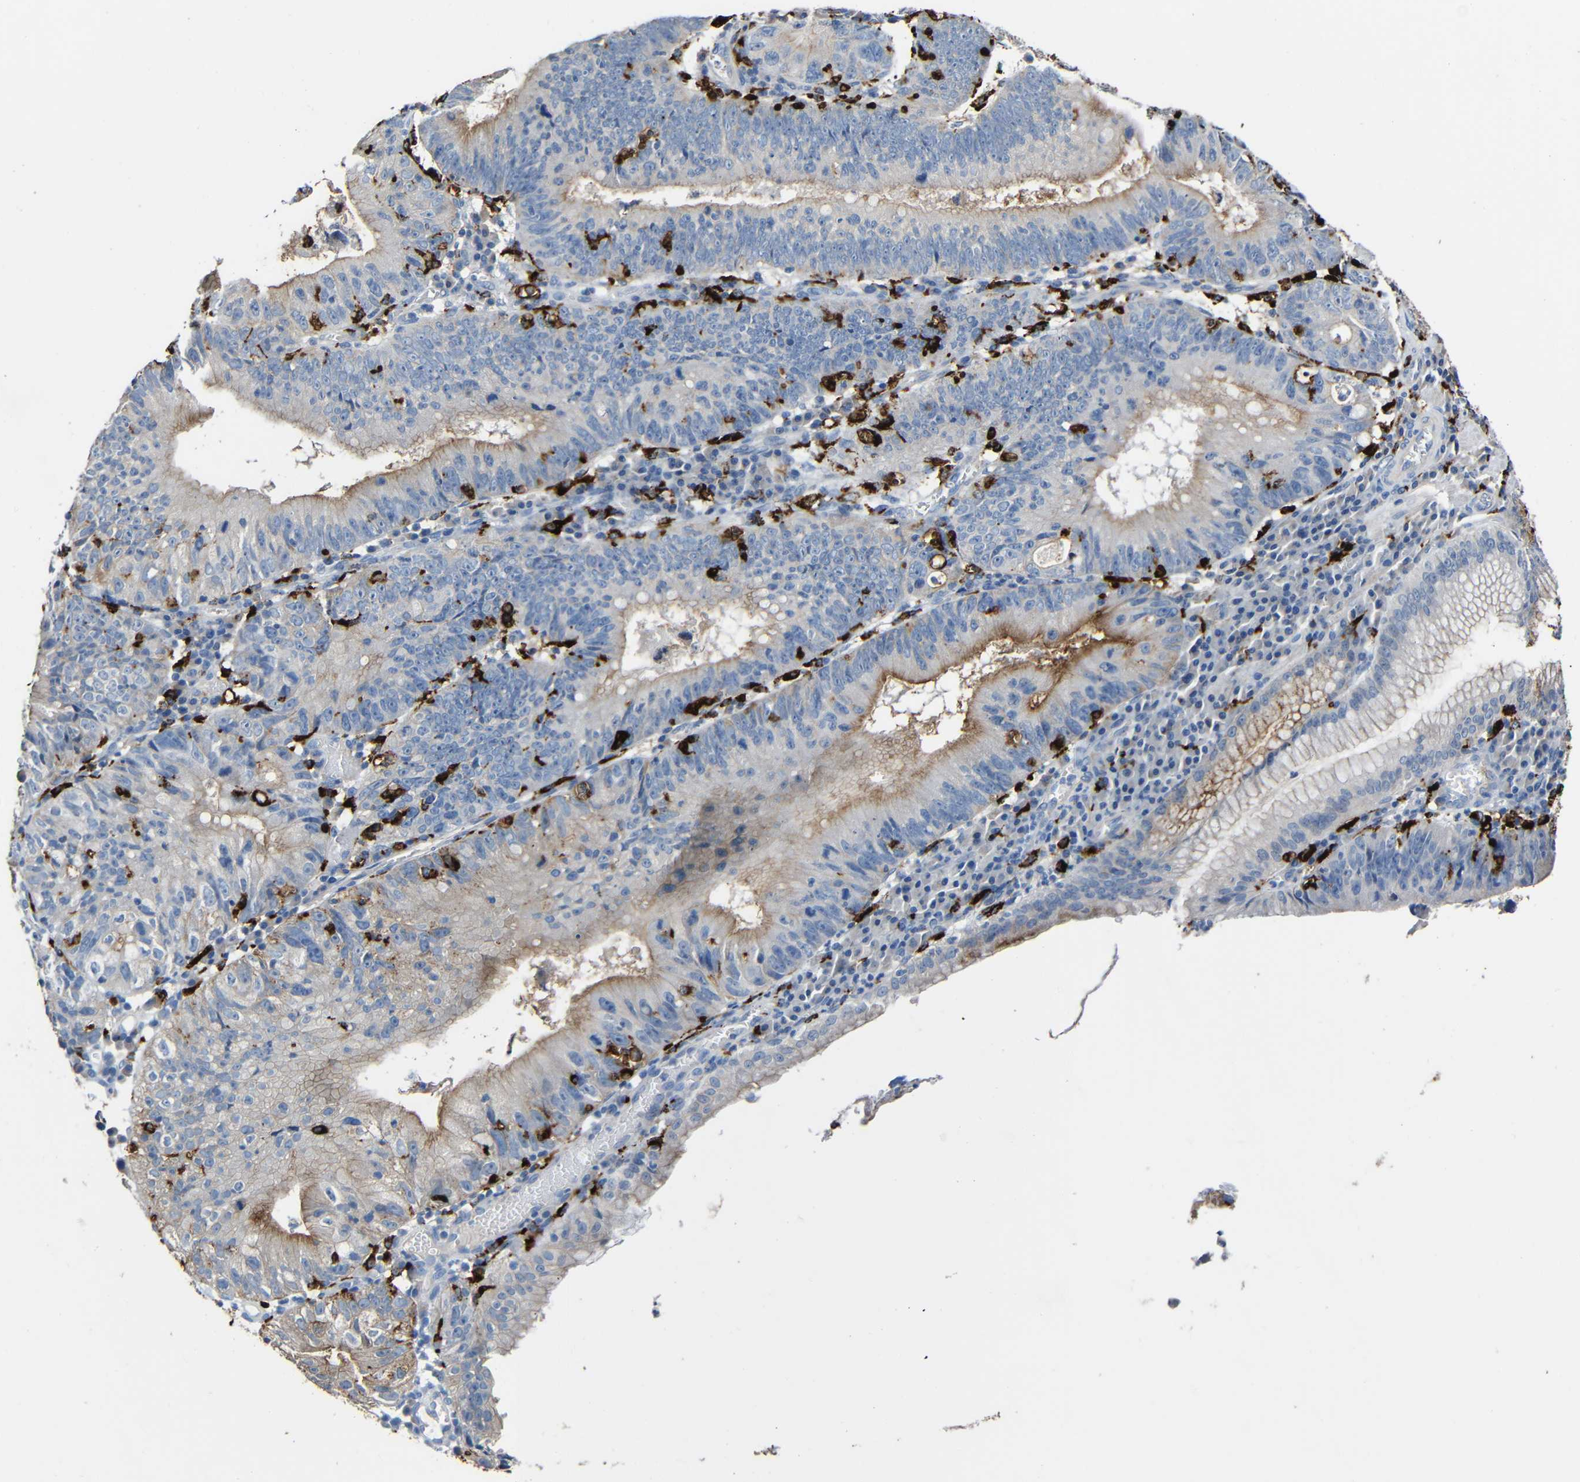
{"staining": {"intensity": "moderate", "quantity": ">75%", "location": "cytoplasmic/membranous"}, "tissue": "stomach cancer", "cell_type": "Tumor cells", "image_type": "cancer", "snomed": [{"axis": "morphology", "description": "Adenocarcinoma, NOS"}, {"axis": "topography", "description": "Stomach"}], "caption": "The photomicrograph shows a brown stain indicating the presence of a protein in the cytoplasmic/membranous of tumor cells in stomach adenocarcinoma.", "gene": "HLA-DMA", "patient": {"sex": "male", "age": 59}}